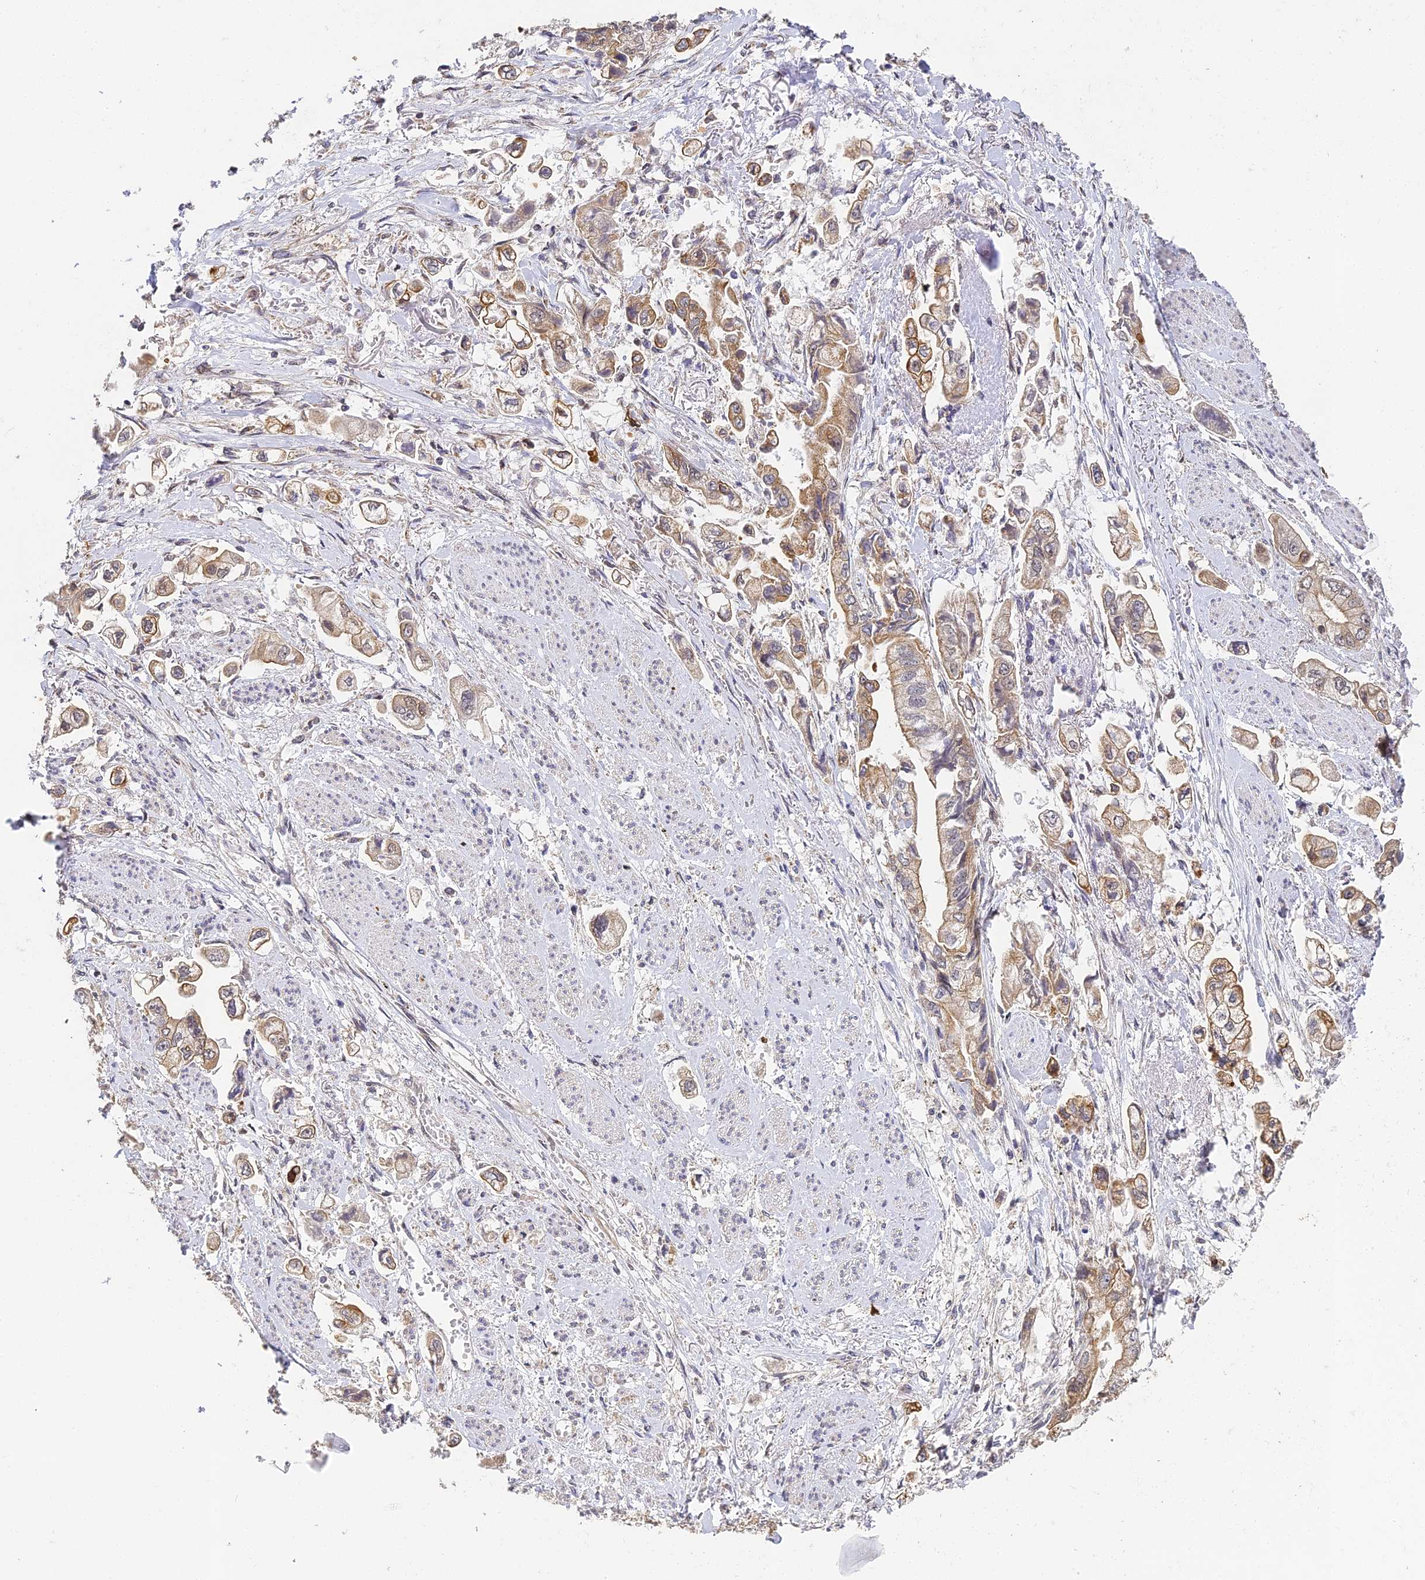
{"staining": {"intensity": "moderate", "quantity": ">75%", "location": "cytoplasmic/membranous,nuclear"}, "tissue": "stomach cancer", "cell_type": "Tumor cells", "image_type": "cancer", "snomed": [{"axis": "morphology", "description": "Adenocarcinoma, NOS"}, {"axis": "topography", "description": "Stomach"}], "caption": "Immunohistochemical staining of stomach cancer displays medium levels of moderate cytoplasmic/membranous and nuclear staining in about >75% of tumor cells. Using DAB (brown) and hematoxylin (blue) stains, captured at high magnification using brightfield microscopy.", "gene": "DNAAF10", "patient": {"sex": "male", "age": 62}}